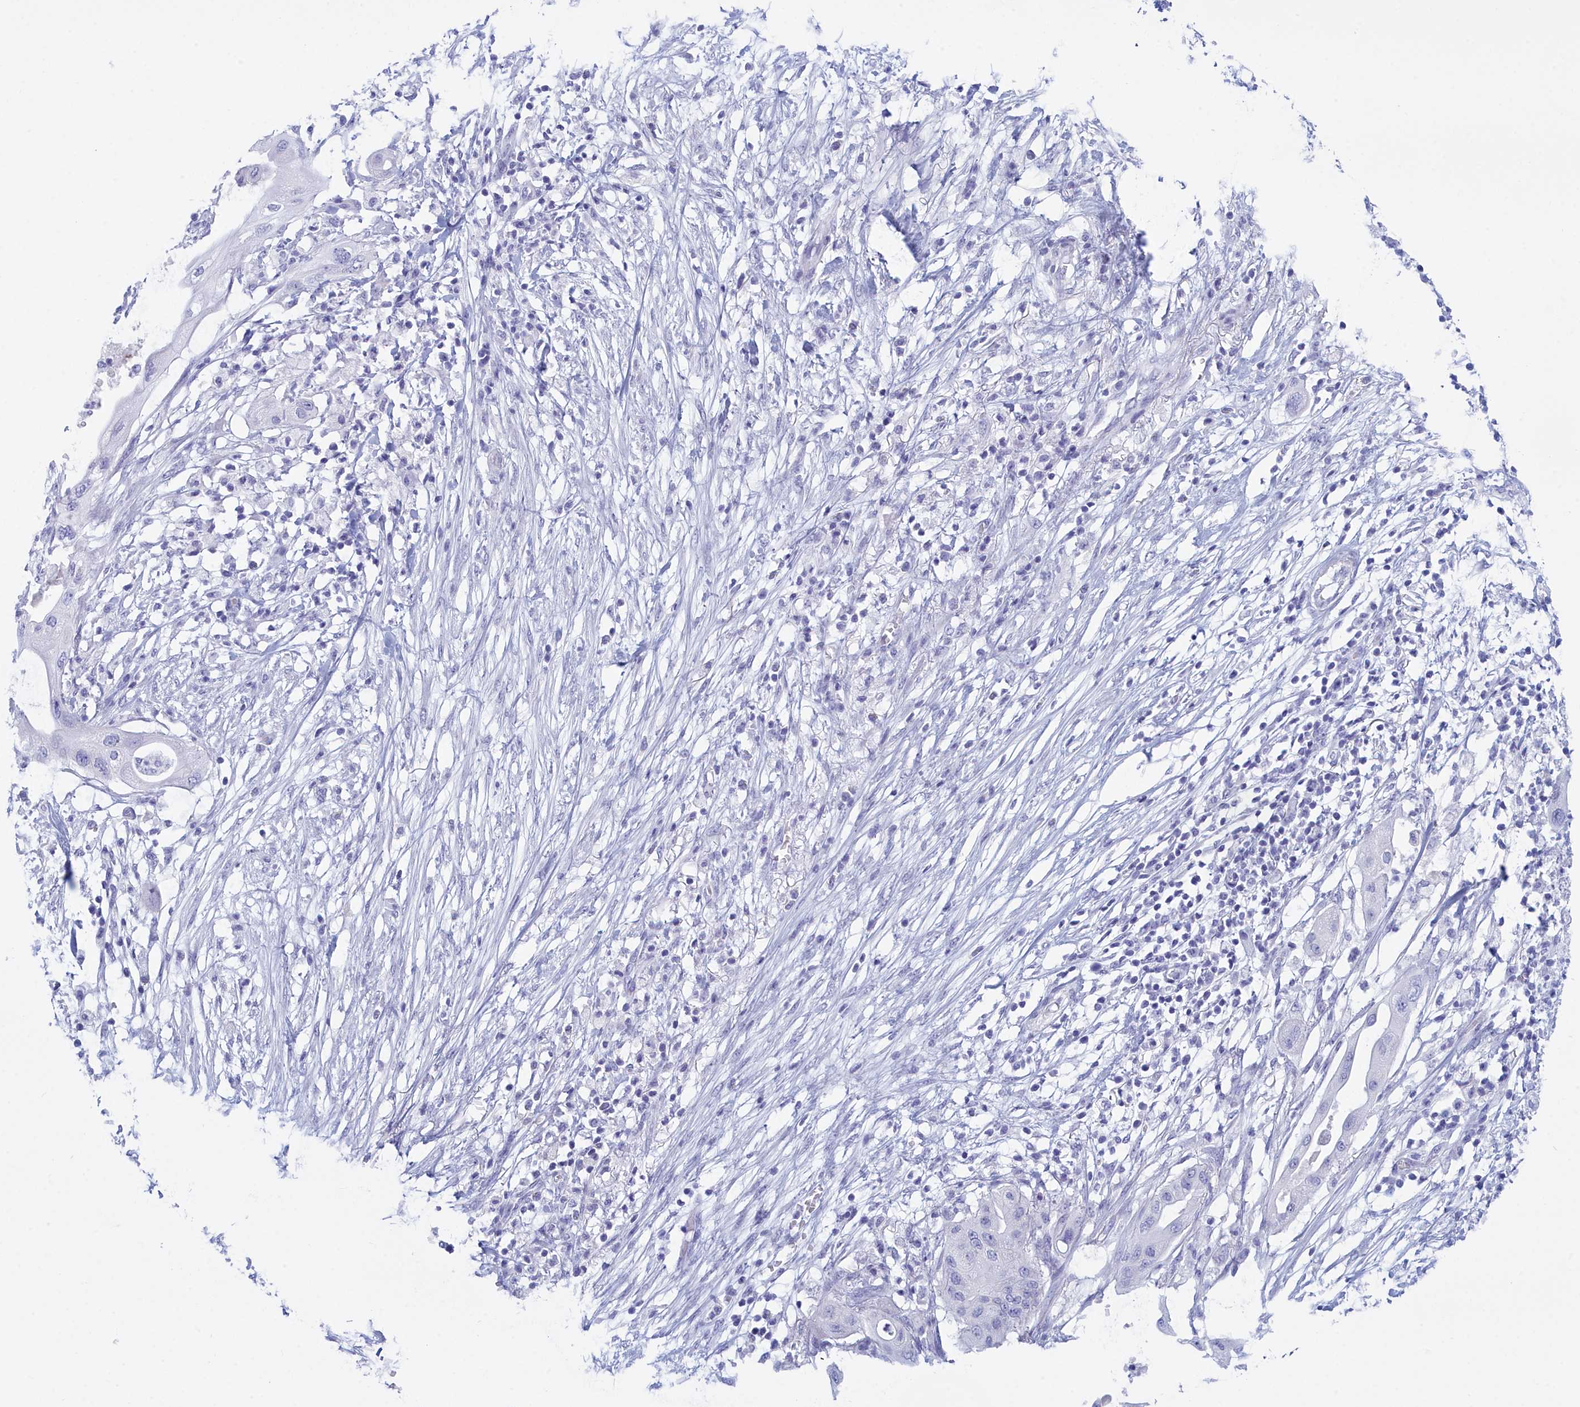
{"staining": {"intensity": "negative", "quantity": "none", "location": "none"}, "tissue": "pancreatic cancer", "cell_type": "Tumor cells", "image_type": "cancer", "snomed": [{"axis": "morphology", "description": "Adenocarcinoma, NOS"}, {"axis": "topography", "description": "Pancreas"}], "caption": "A high-resolution image shows IHC staining of pancreatic cancer (adenocarcinoma), which demonstrates no significant positivity in tumor cells.", "gene": "TMEM97", "patient": {"sex": "male", "age": 68}}